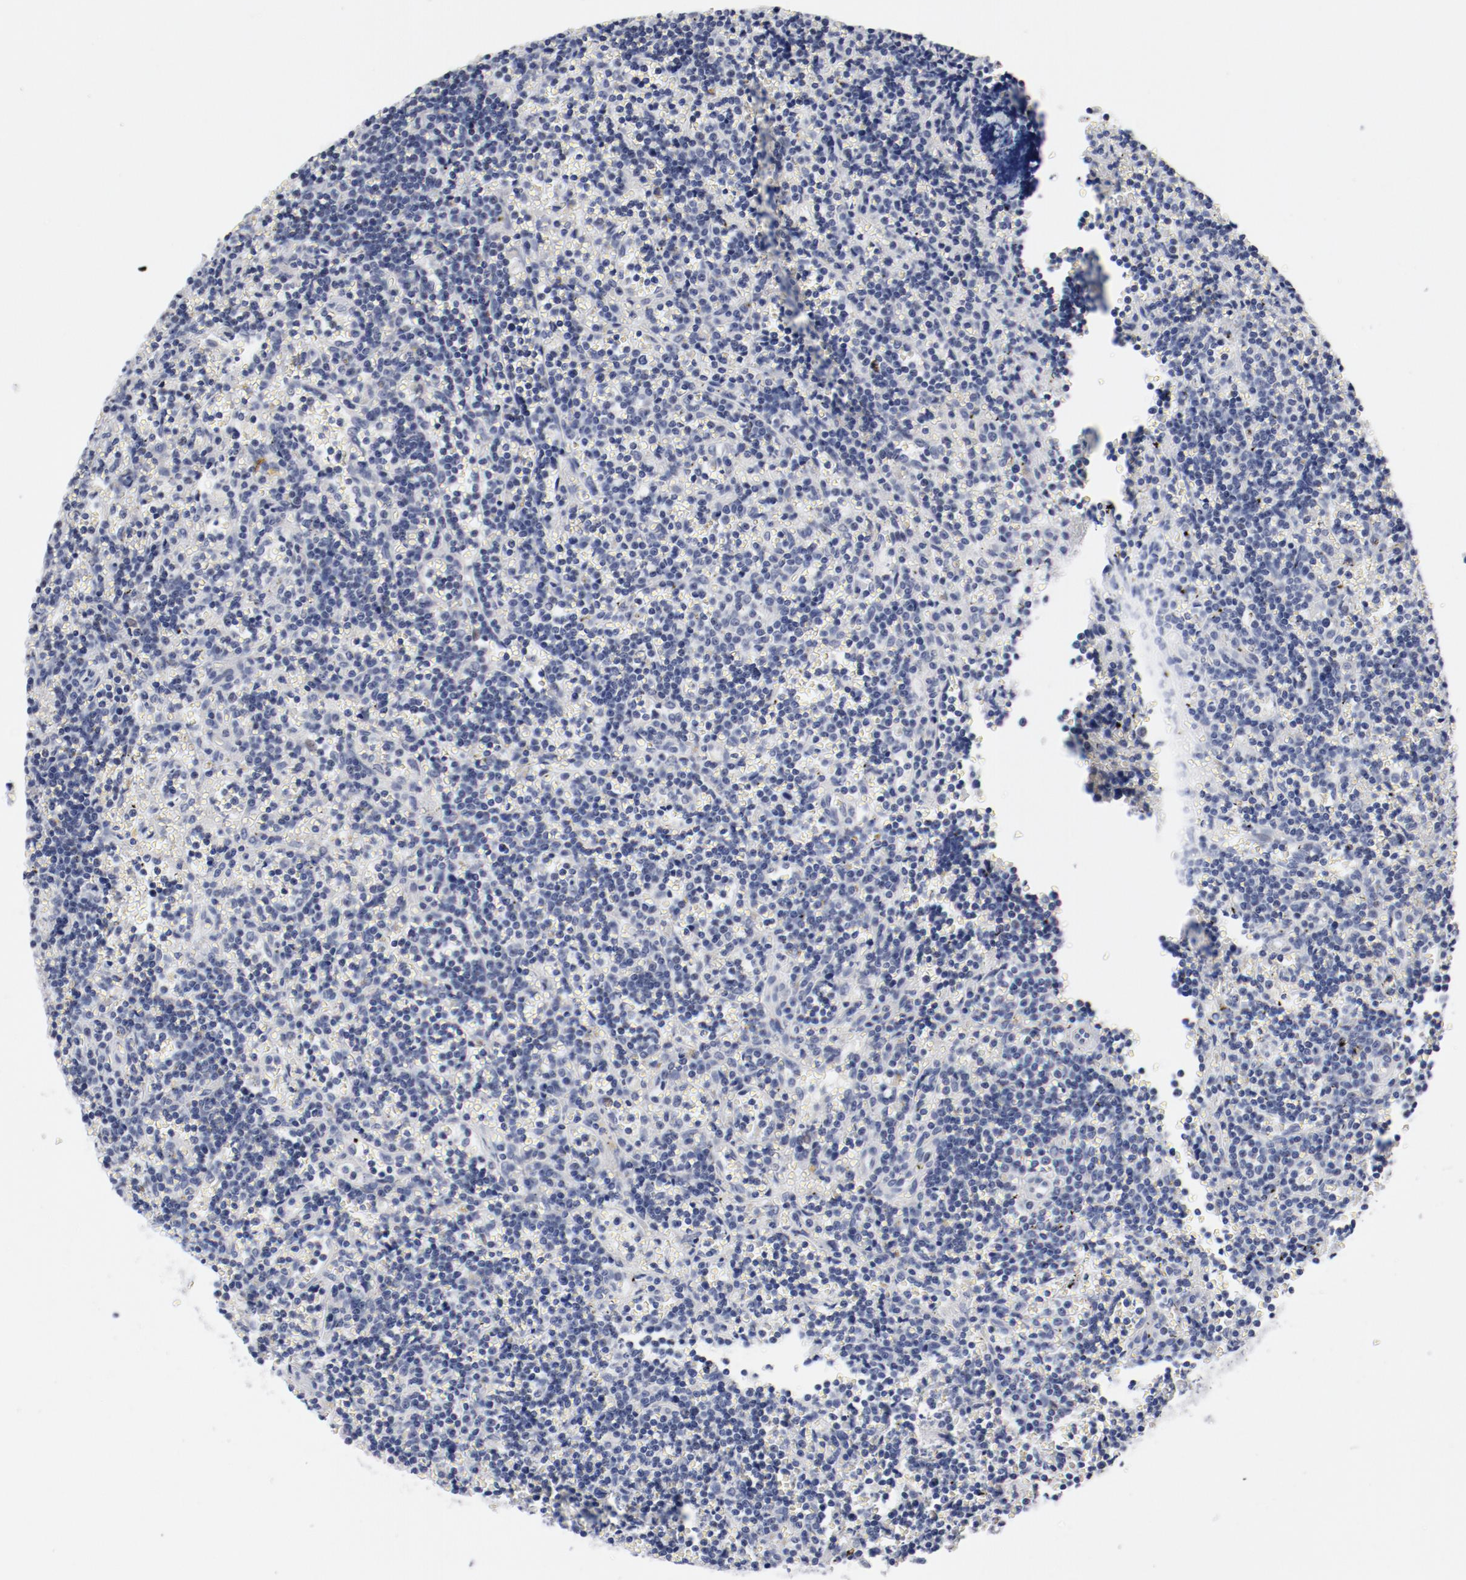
{"staining": {"intensity": "negative", "quantity": "none", "location": "none"}, "tissue": "lymphoma", "cell_type": "Tumor cells", "image_type": "cancer", "snomed": [{"axis": "morphology", "description": "Malignant lymphoma, non-Hodgkin's type, Low grade"}, {"axis": "topography", "description": "Spleen"}], "caption": "High power microscopy histopathology image of an immunohistochemistry (IHC) micrograph of lymphoma, revealing no significant staining in tumor cells. The staining was performed using DAB to visualize the protein expression in brown, while the nuclei were stained in blue with hematoxylin (Magnification: 20x).", "gene": "KCNK13", "patient": {"sex": "male", "age": 60}}